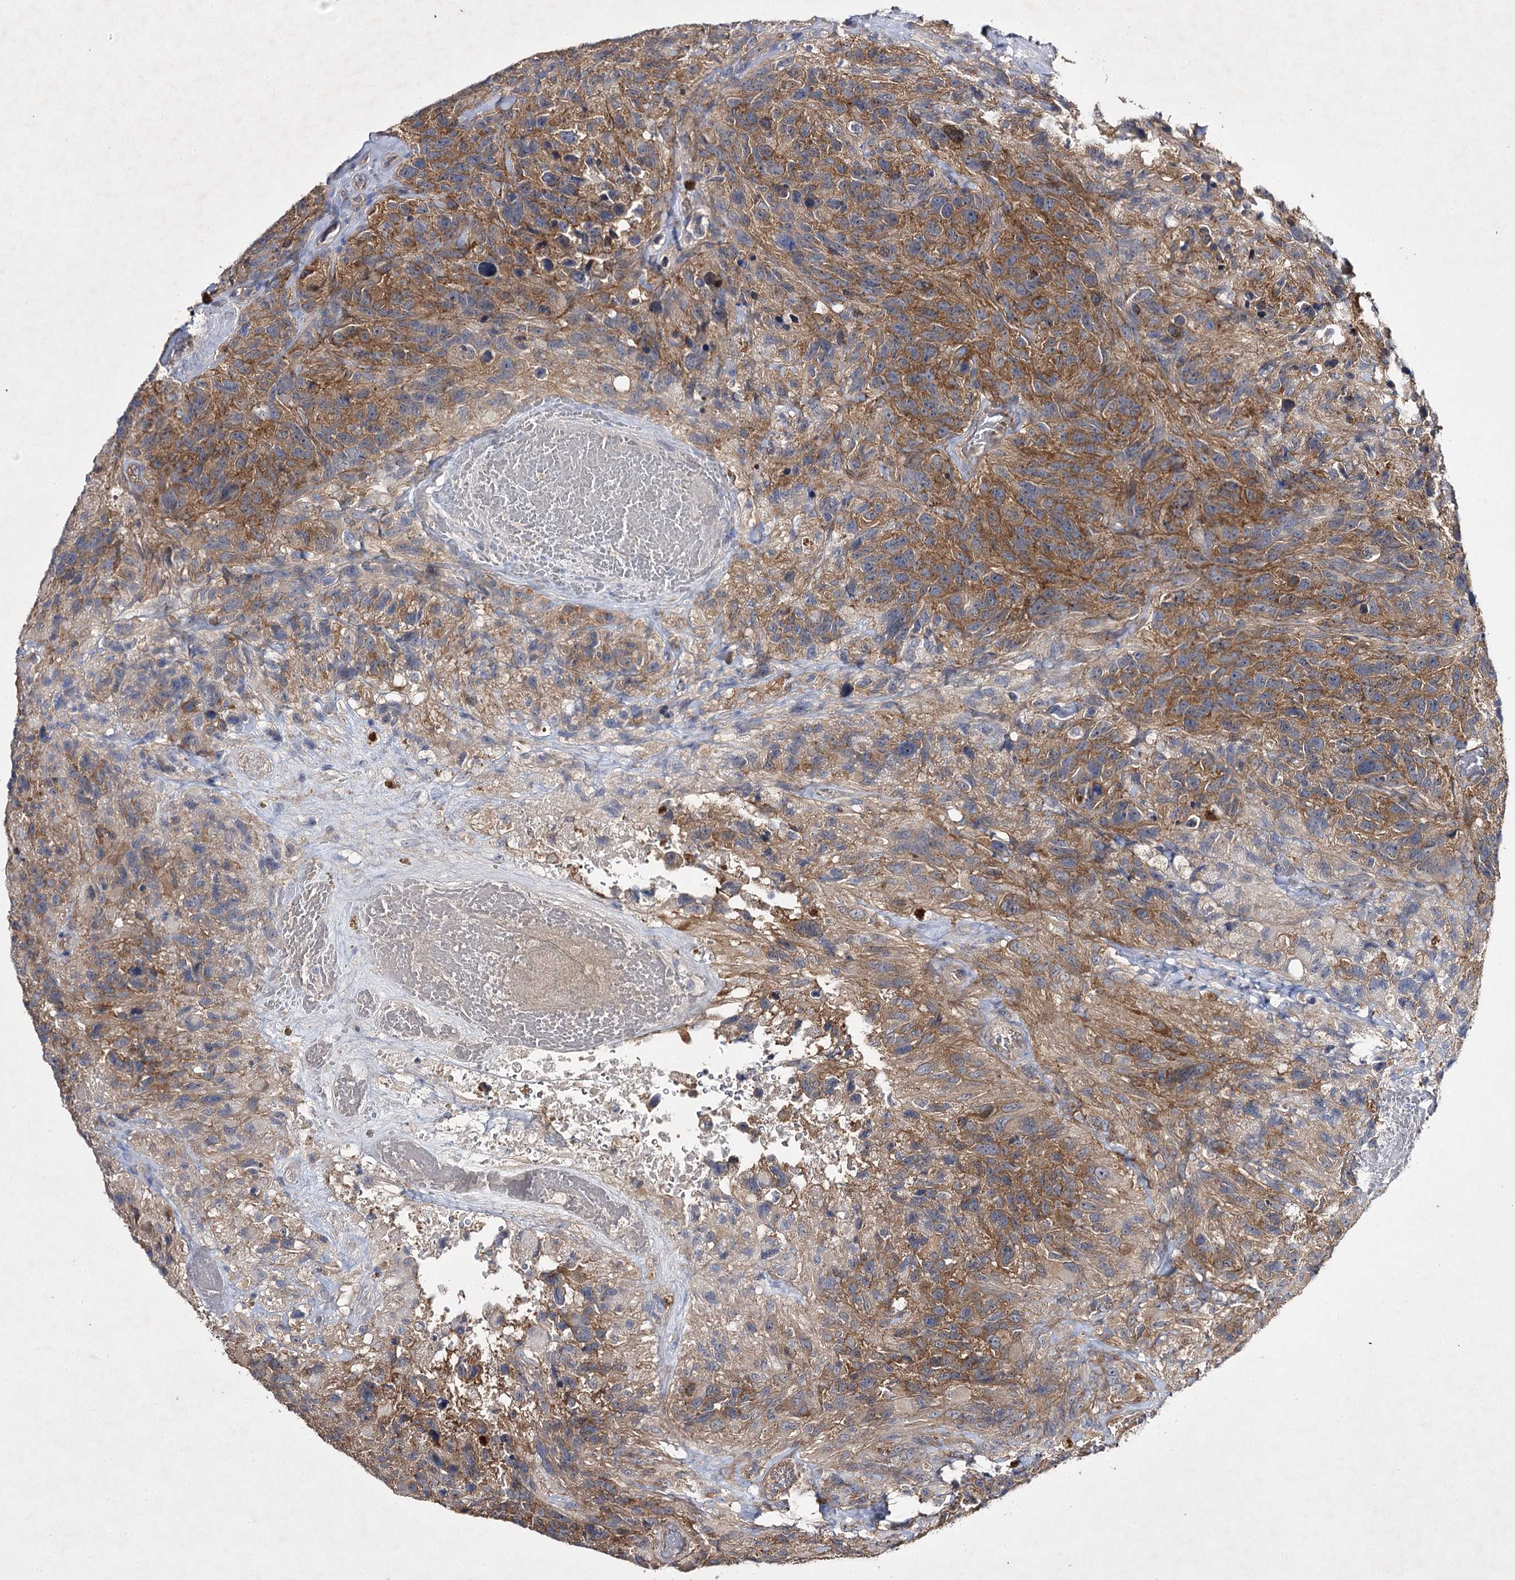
{"staining": {"intensity": "weak", "quantity": ">75%", "location": "cytoplasmic/membranous"}, "tissue": "glioma", "cell_type": "Tumor cells", "image_type": "cancer", "snomed": [{"axis": "morphology", "description": "Glioma, malignant, High grade"}, {"axis": "topography", "description": "Brain"}], "caption": "The immunohistochemical stain shows weak cytoplasmic/membranous expression in tumor cells of glioma tissue. (IHC, brightfield microscopy, high magnification).", "gene": "BCR", "patient": {"sex": "male", "age": 69}}